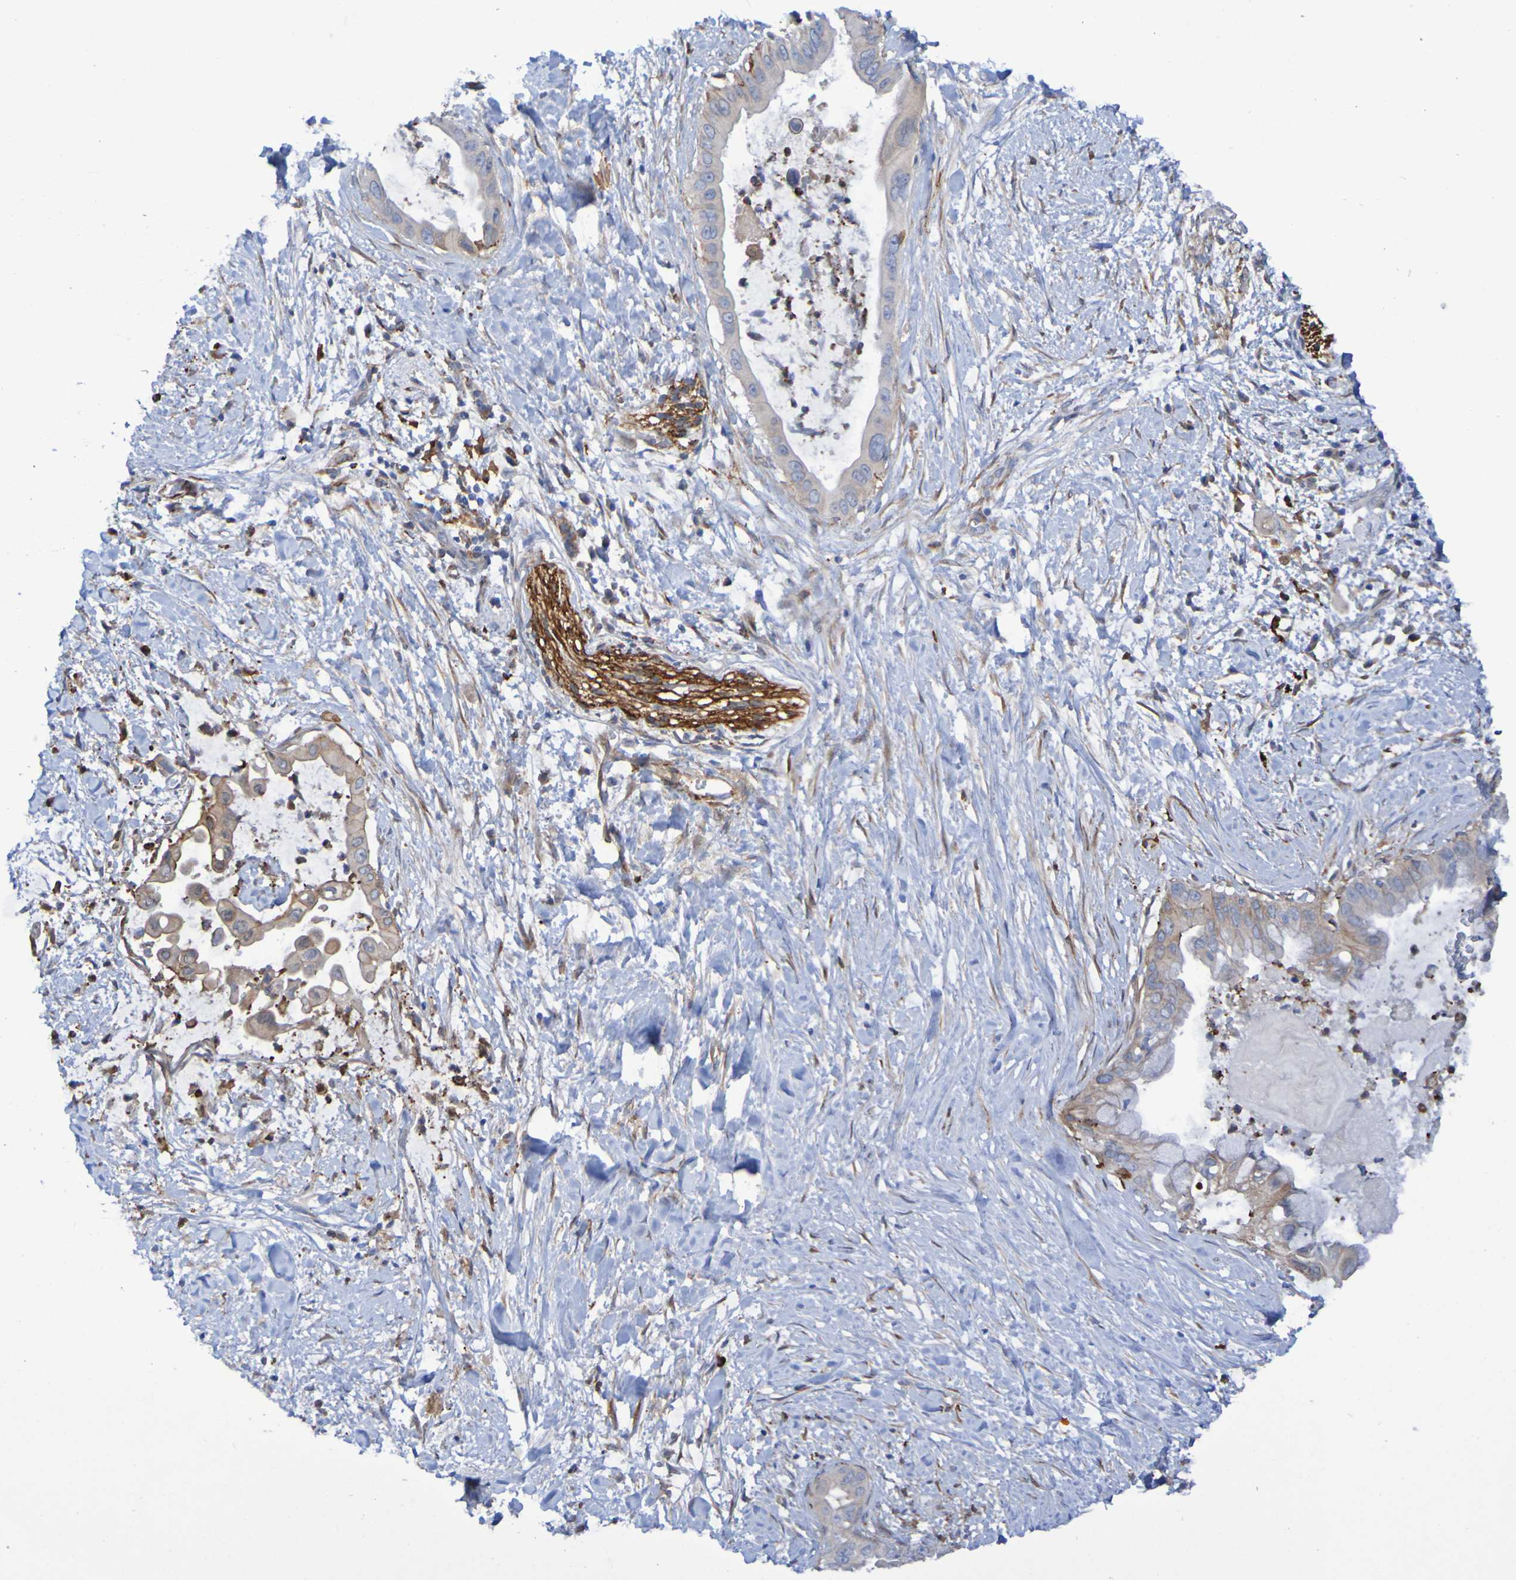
{"staining": {"intensity": "weak", "quantity": "25%-75%", "location": "cytoplasmic/membranous"}, "tissue": "pancreatic cancer", "cell_type": "Tumor cells", "image_type": "cancer", "snomed": [{"axis": "morphology", "description": "Adenocarcinoma, NOS"}, {"axis": "topography", "description": "Pancreas"}], "caption": "Adenocarcinoma (pancreatic) stained with DAB immunohistochemistry demonstrates low levels of weak cytoplasmic/membranous expression in about 25%-75% of tumor cells.", "gene": "SCRG1", "patient": {"sex": "male", "age": 55}}